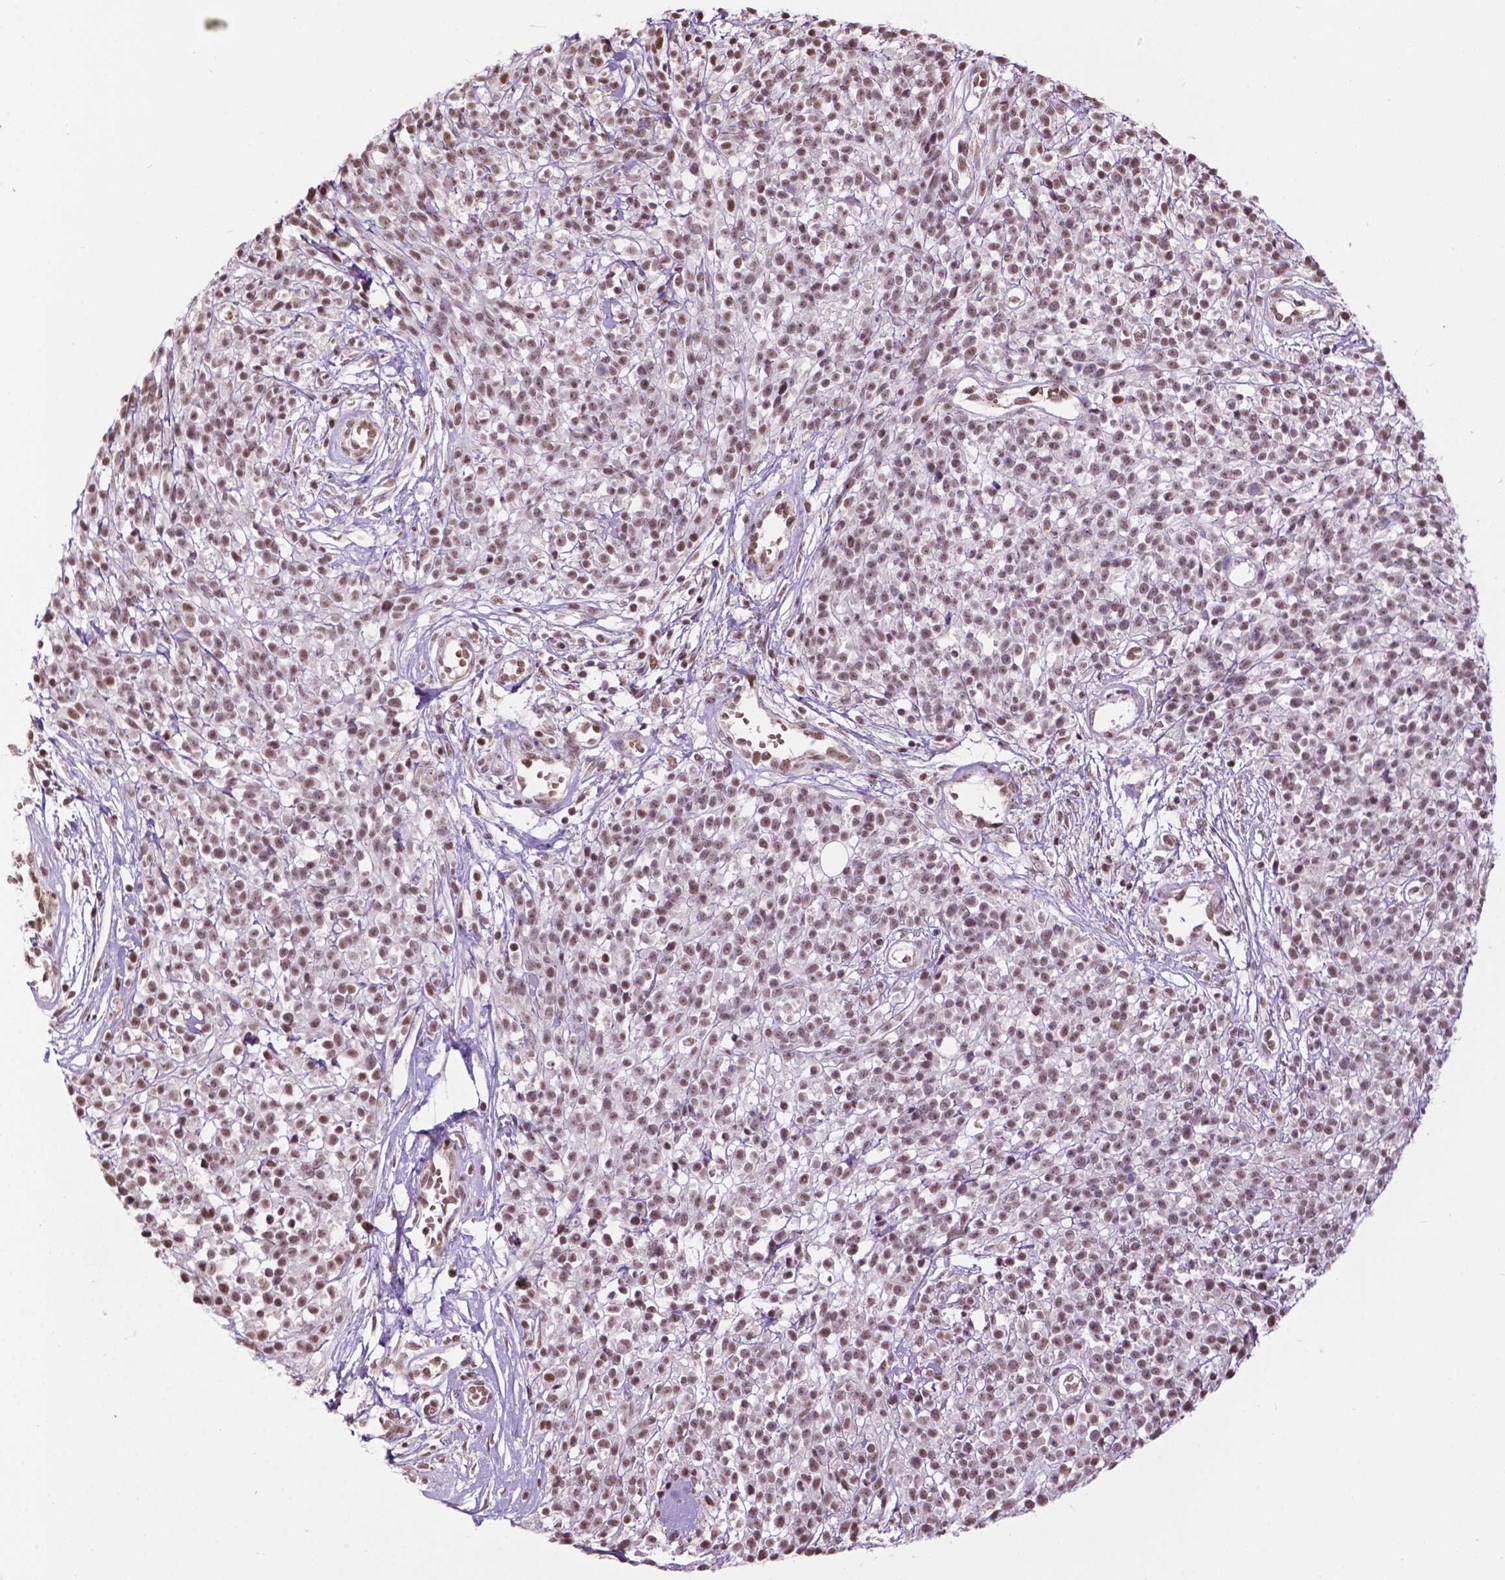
{"staining": {"intensity": "moderate", "quantity": ">75%", "location": "nuclear"}, "tissue": "melanoma", "cell_type": "Tumor cells", "image_type": "cancer", "snomed": [{"axis": "morphology", "description": "Malignant melanoma, NOS"}, {"axis": "topography", "description": "Skin"}, {"axis": "topography", "description": "Skin of trunk"}], "caption": "Tumor cells reveal medium levels of moderate nuclear expression in approximately >75% of cells in melanoma.", "gene": "COL23A1", "patient": {"sex": "male", "age": 74}}